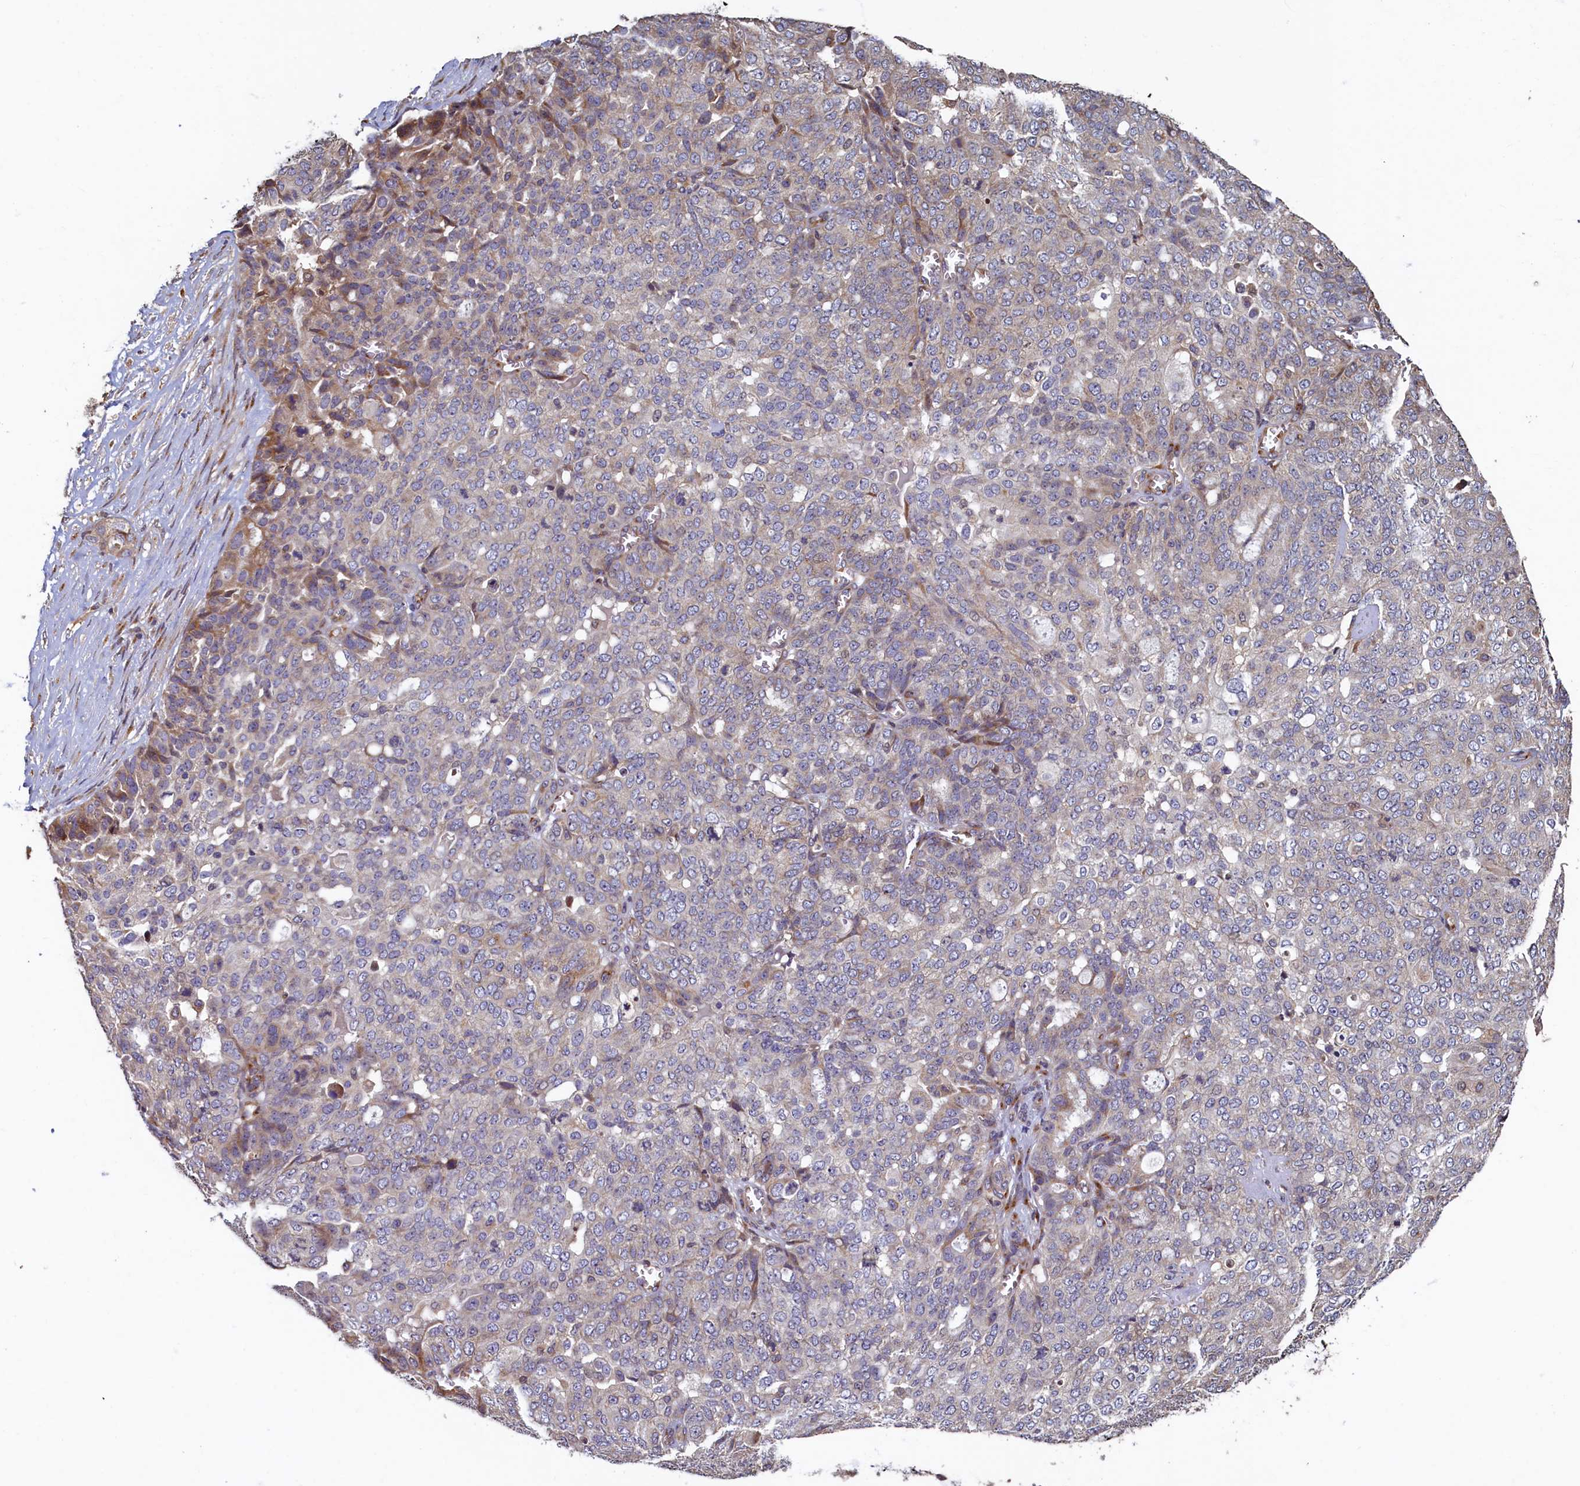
{"staining": {"intensity": "weak", "quantity": "<25%", "location": "cytoplasmic/membranous"}, "tissue": "ovarian cancer", "cell_type": "Tumor cells", "image_type": "cancer", "snomed": [{"axis": "morphology", "description": "Cystadenocarcinoma, serous, NOS"}, {"axis": "topography", "description": "Soft tissue"}, {"axis": "topography", "description": "Ovary"}], "caption": "Tumor cells show no significant protein positivity in ovarian cancer. (DAB immunohistochemistry (IHC) visualized using brightfield microscopy, high magnification).", "gene": "TMEM181", "patient": {"sex": "female", "age": 57}}